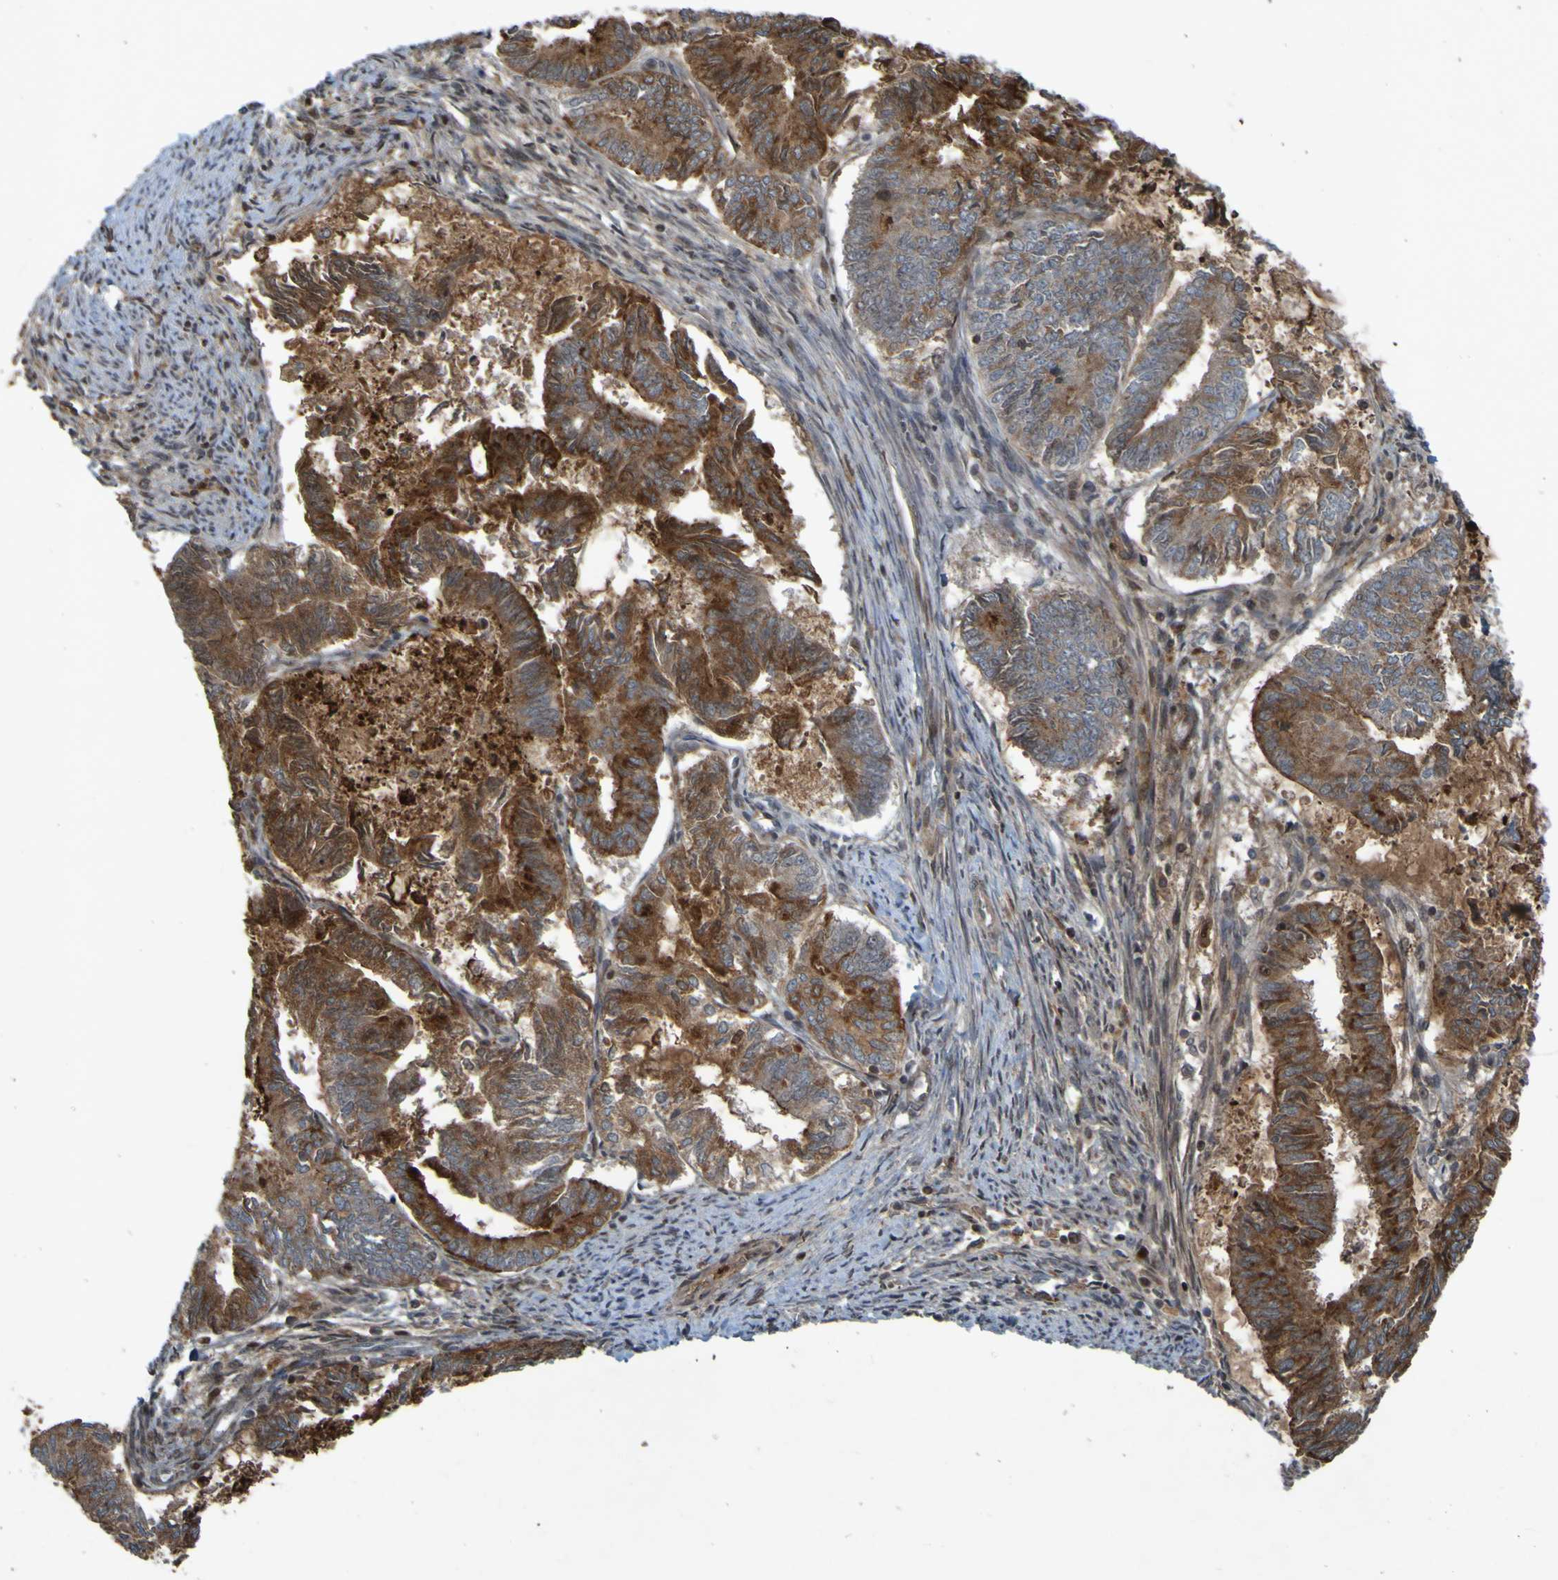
{"staining": {"intensity": "strong", "quantity": ">75%", "location": "cytoplasmic/membranous"}, "tissue": "endometrial cancer", "cell_type": "Tumor cells", "image_type": "cancer", "snomed": [{"axis": "morphology", "description": "Adenocarcinoma, NOS"}, {"axis": "topography", "description": "Endometrium"}], "caption": "High-power microscopy captured an immunohistochemistry (IHC) histopathology image of adenocarcinoma (endometrial), revealing strong cytoplasmic/membranous expression in about >75% of tumor cells.", "gene": "GUCY1A1", "patient": {"sex": "female", "age": 86}}